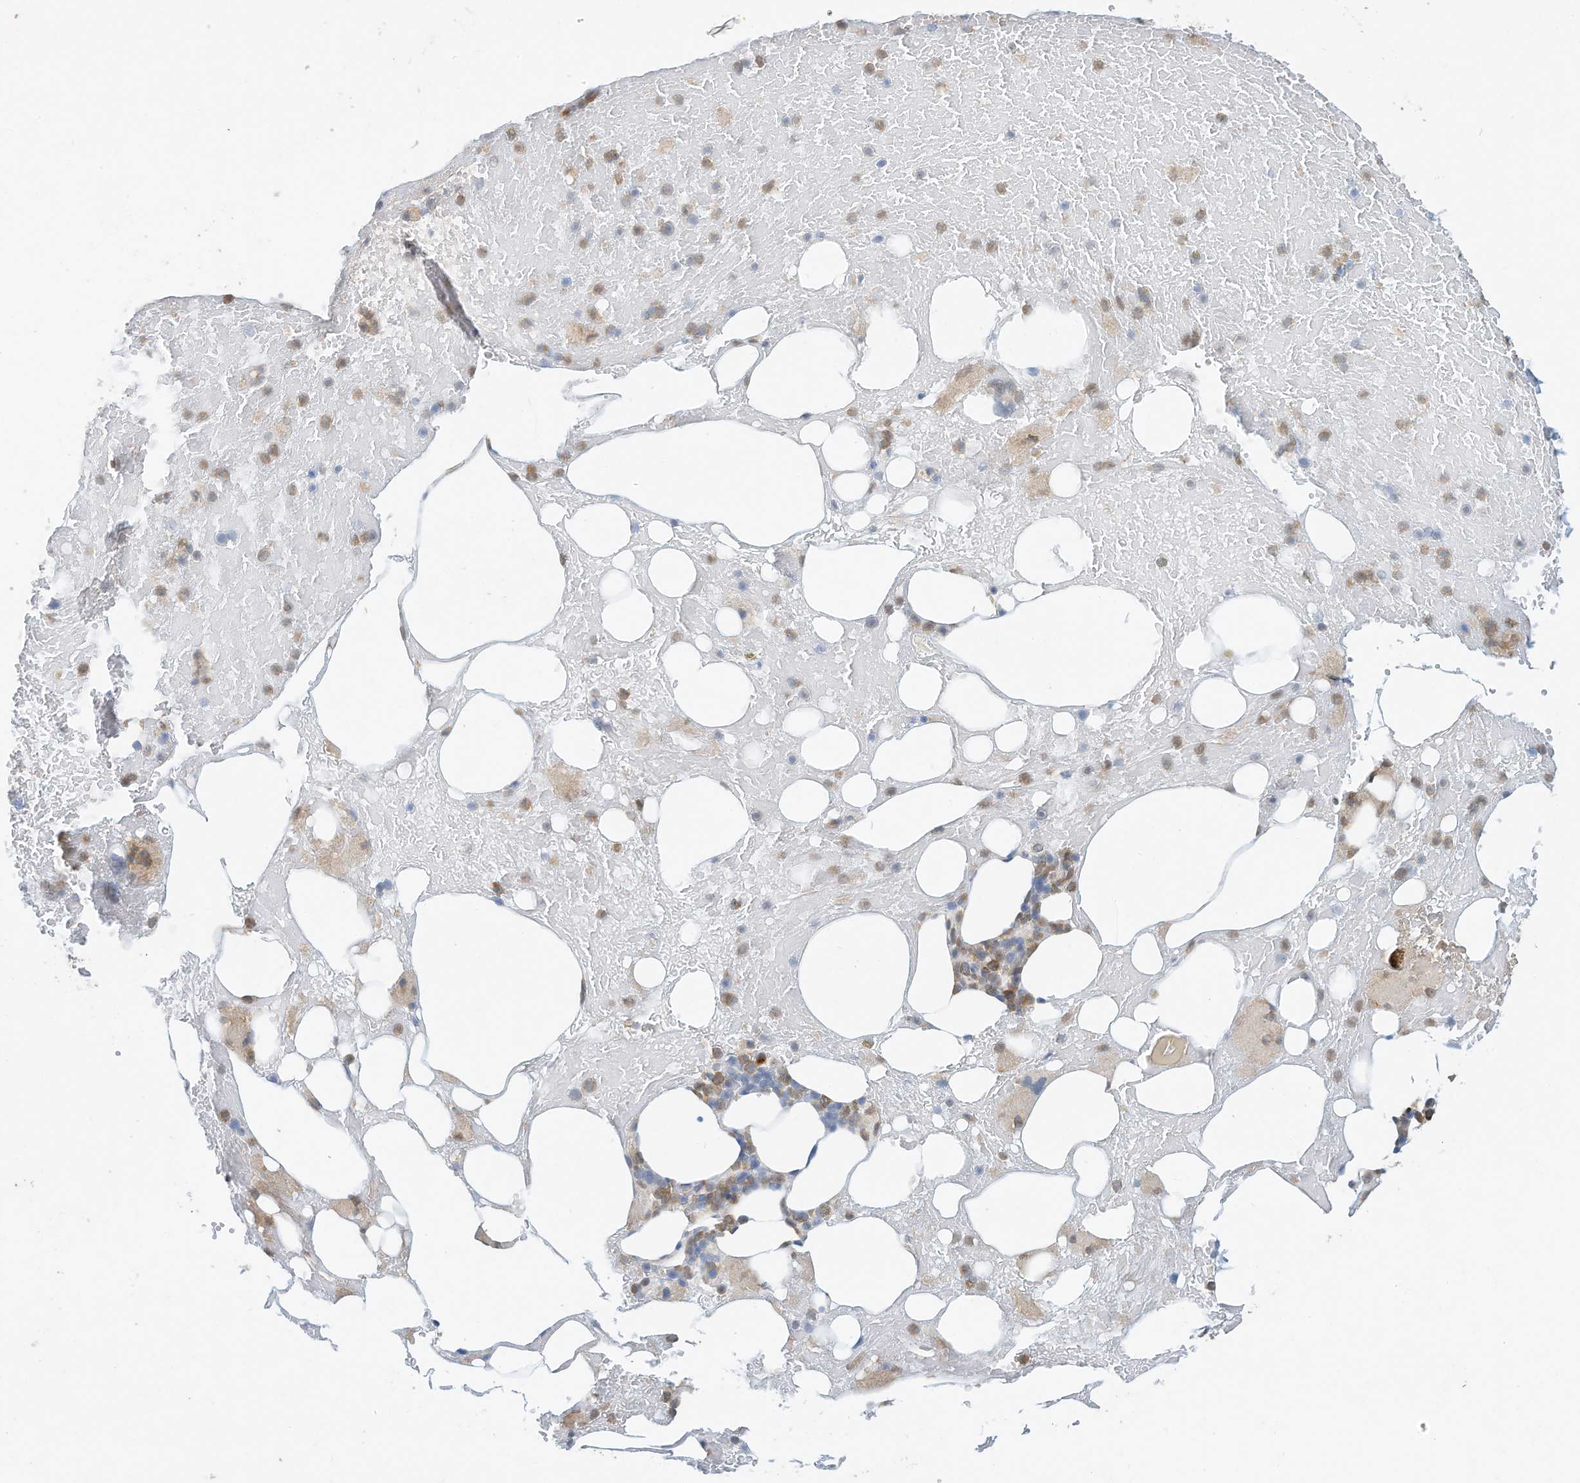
{"staining": {"intensity": "moderate", "quantity": "<25%", "location": "cytoplasmic/membranous"}, "tissue": "bone marrow", "cell_type": "Hematopoietic cells", "image_type": "normal", "snomed": [{"axis": "morphology", "description": "Normal tissue, NOS"}, {"axis": "topography", "description": "Bone marrow"}], "caption": "IHC staining of benign bone marrow, which reveals low levels of moderate cytoplasmic/membranous expression in approximately <25% of hematopoietic cells indicating moderate cytoplasmic/membranous protein expression. The staining was performed using DAB (3,3'-diaminobenzidine) (brown) for protein detection and nuclei were counterstained in hematoxylin (blue).", "gene": "MICAL1", "patient": {"sex": "male", "age": 60}}